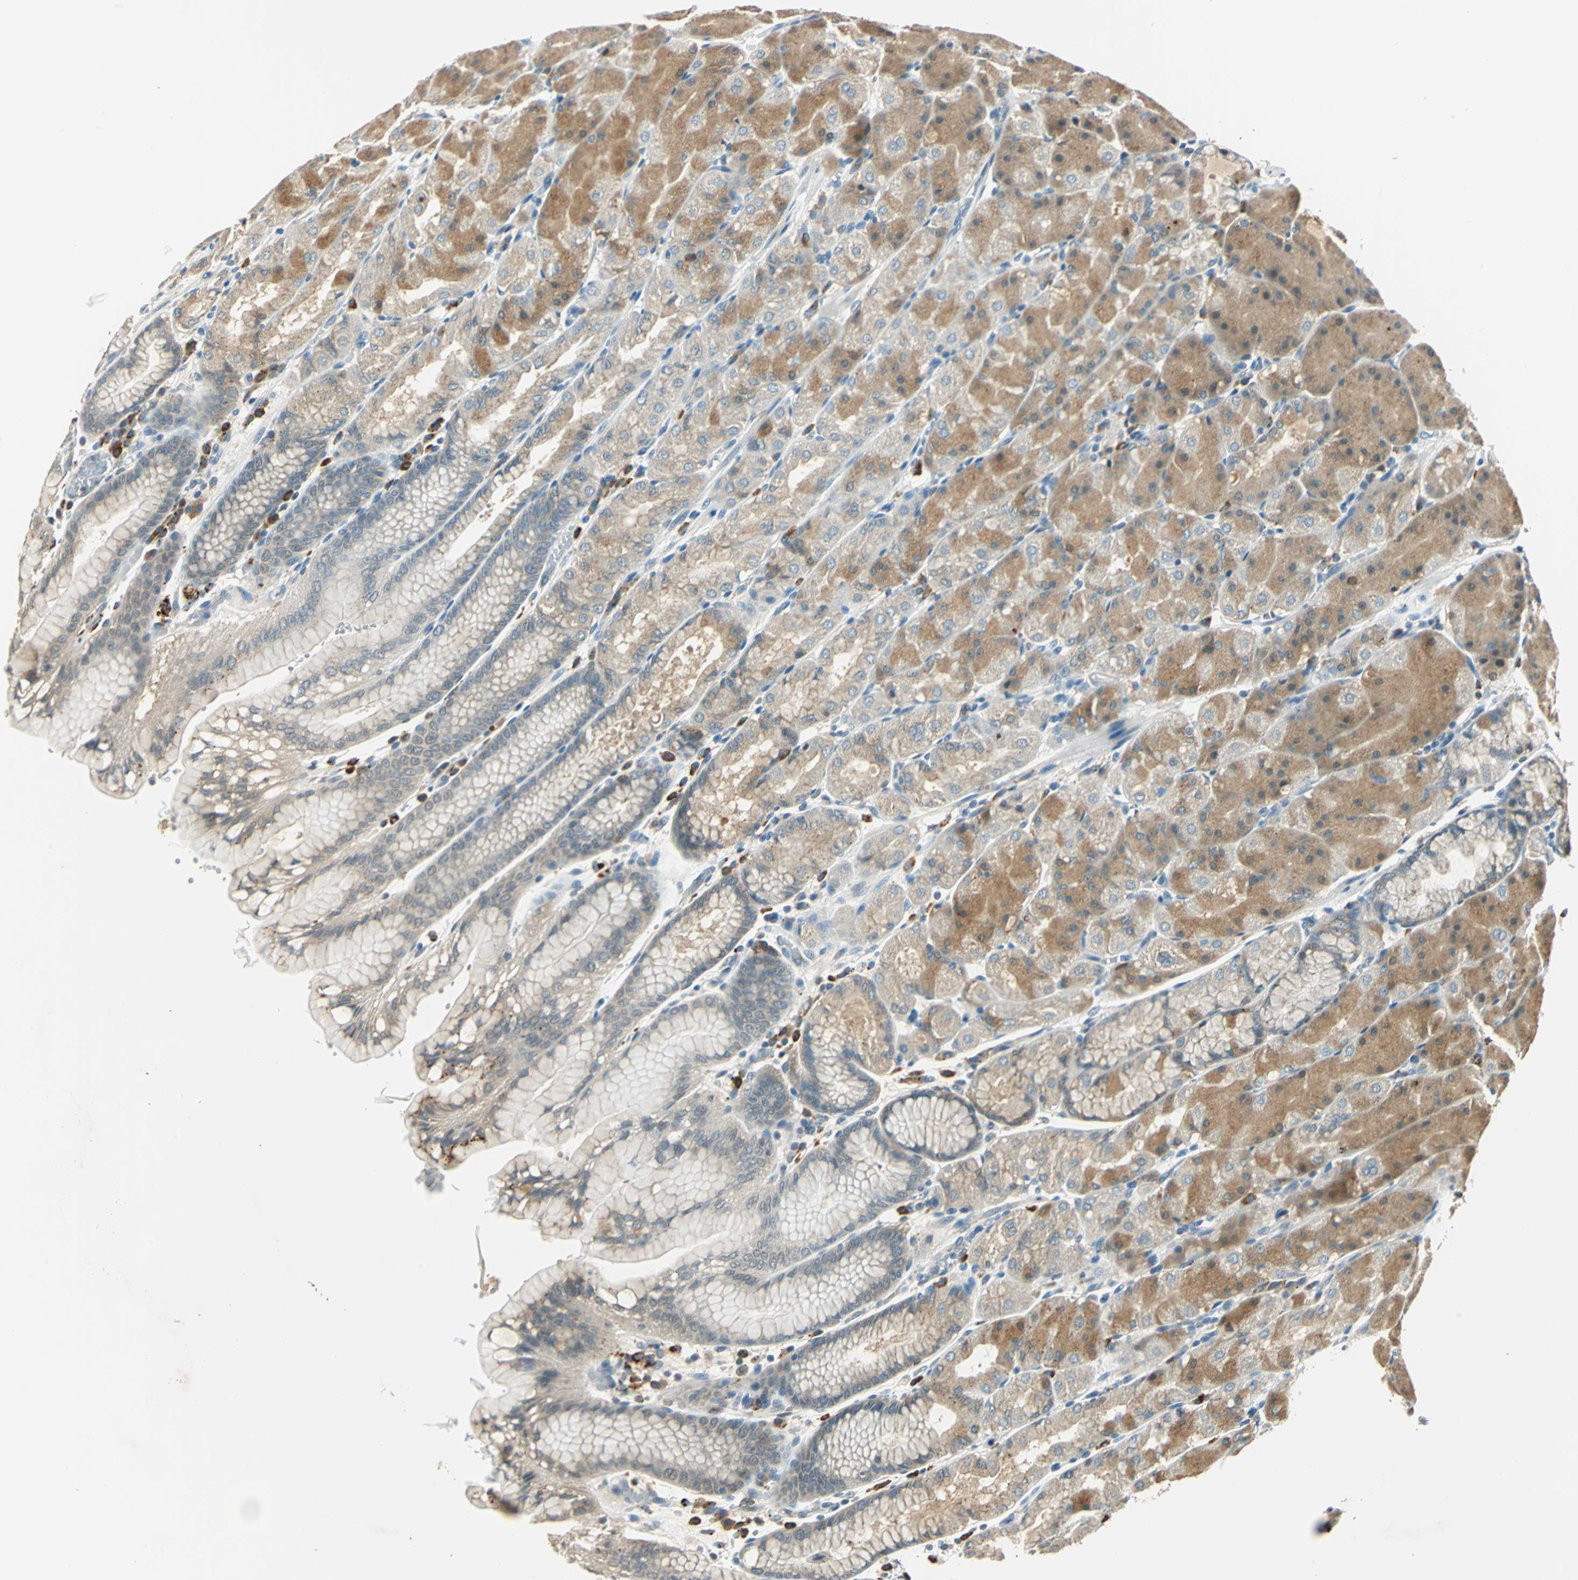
{"staining": {"intensity": "moderate", "quantity": "25%-75%", "location": "cytoplasmic/membranous"}, "tissue": "stomach", "cell_type": "Glandular cells", "image_type": "normal", "snomed": [{"axis": "morphology", "description": "Normal tissue, NOS"}, {"axis": "topography", "description": "Stomach, upper"}, {"axis": "topography", "description": "Stomach"}], "caption": "Protein staining of normal stomach displays moderate cytoplasmic/membranous staining in approximately 25%-75% of glandular cells.", "gene": "NIT1", "patient": {"sex": "male", "age": 76}}